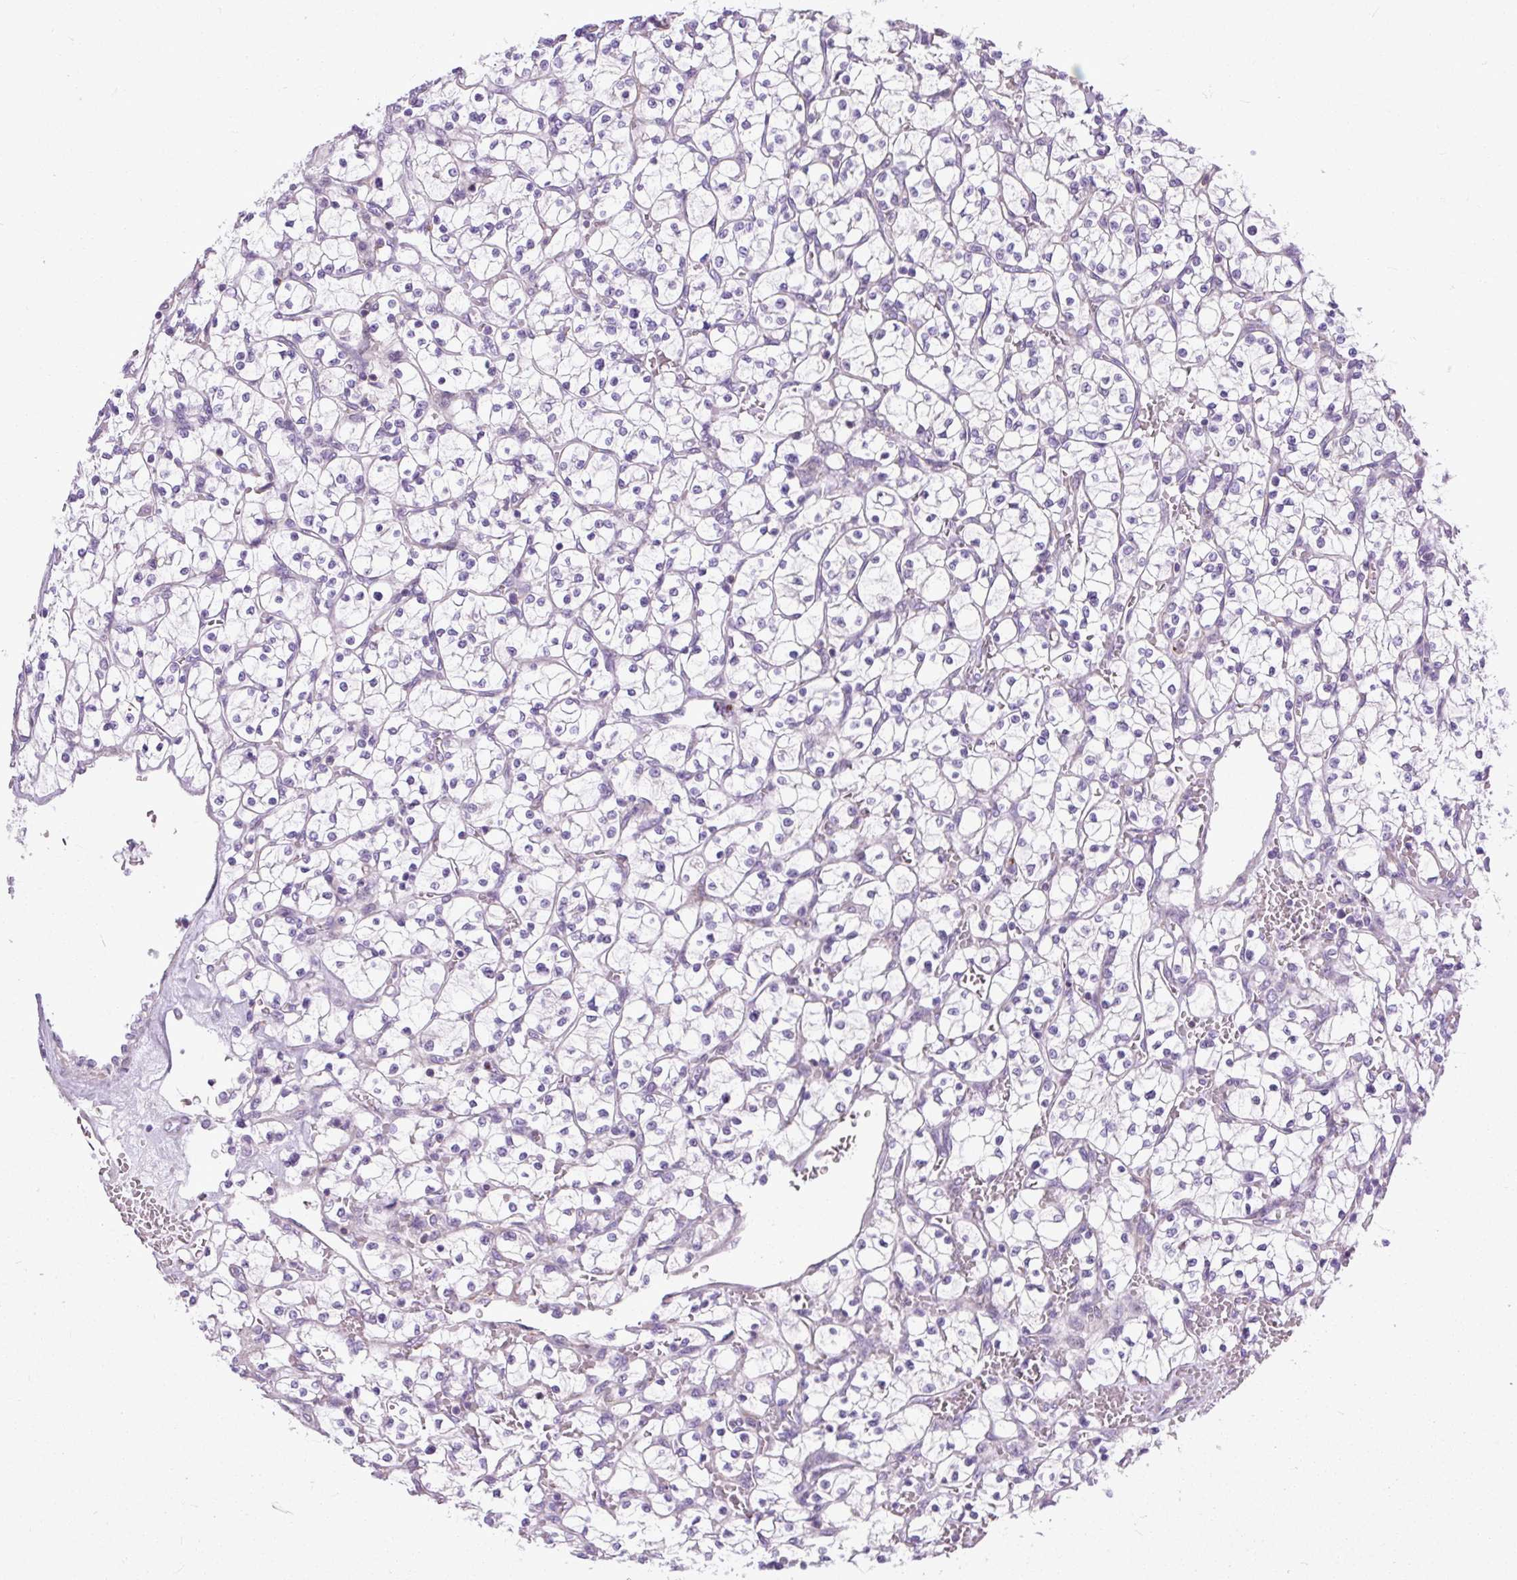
{"staining": {"intensity": "negative", "quantity": "none", "location": "none"}, "tissue": "renal cancer", "cell_type": "Tumor cells", "image_type": "cancer", "snomed": [{"axis": "morphology", "description": "Adenocarcinoma, NOS"}, {"axis": "topography", "description": "Kidney"}], "caption": "Immunohistochemistry histopathology image of human renal cancer stained for a protein (brown), which displays no positivity in tumor cells. (DAB (3,3'-diaminobenzidine) IHC with hematoxylin counter stain).", "gene": "ZNF197", "patient": {"sex": "female", "age": 64}}